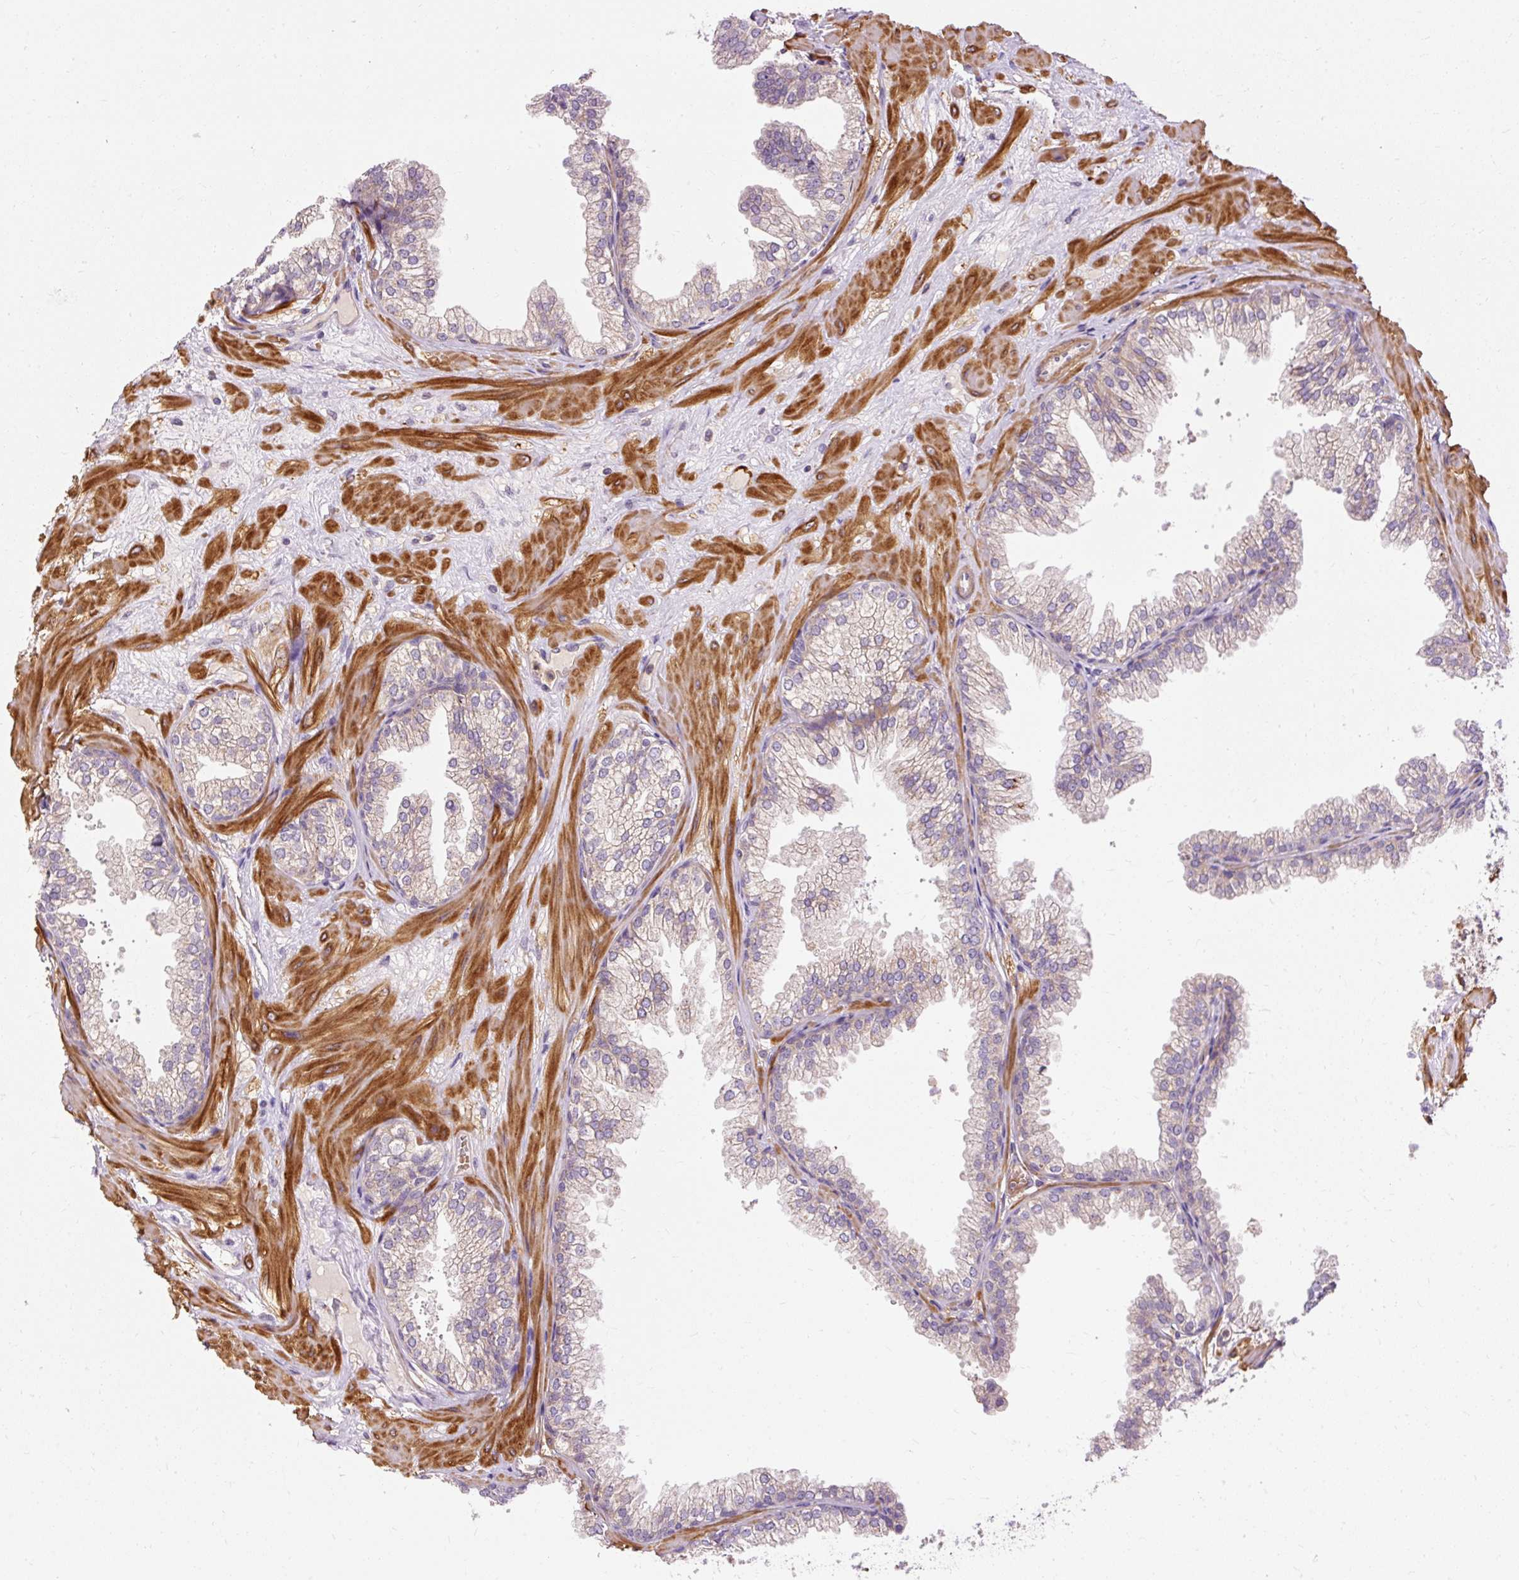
{"staining": {"intensity": "weak", "quantity": "25%-75%", "location": "cytoplasmic/membranous"}, "tissue": "prostate", "cell_type": "Glandular cells", "image_type": "normal", "snomed": [{"axis": "morphology", "description": "Normal tissue, NOS"}, {"axis": "topography", "description": "Prostate"}], "caption": "IHC histopathology image of normal prostate: human prostate stained using IHC displays low levels of weak protein expression localized specifically in the cytoplasmic/membranous of glandular cells, appearing as a cytoplasmic/membranous brown color.", "gene": "RIPOR3", "patient": {"sex": "male", "age": 37}}